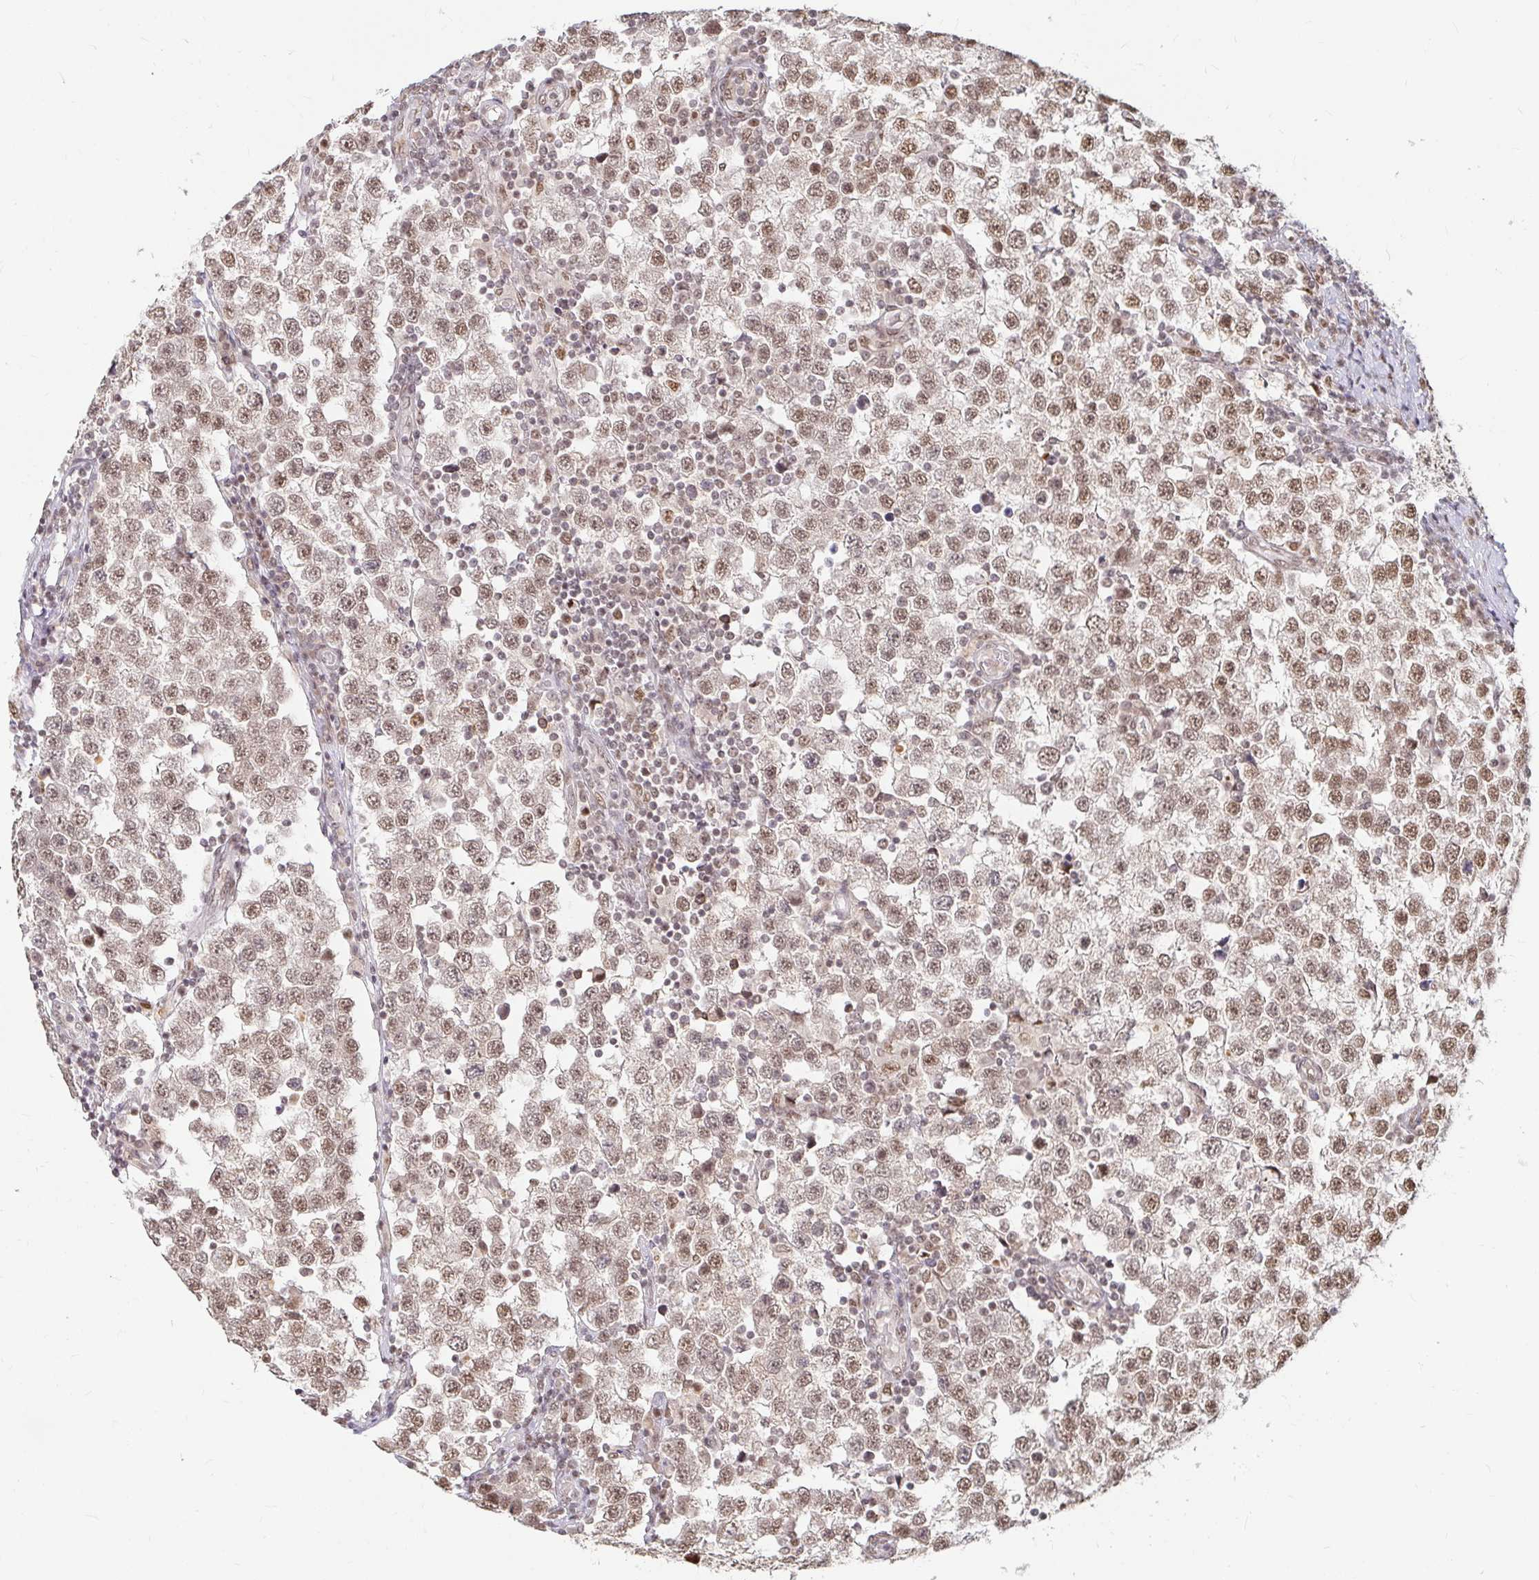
{"staining": {"intensity": "moderate", "quantity": ">75%", "location": "nuclear"}, "tissue": "testis cancer", "cell_type": "Tumor cells", "image_type": "cancer", "snomed": [{"axis": "morphology", "description": "Seminoma, NOS"}, {"axis": "topography", "description": "Testis"}], "caption": "Human testis cancer stained for a protein (brown) demonstrates moderate nuclear positive positivity in about >75% of tumor cells.", "gene": "HNRNPU", "patient": {"sex": "male", "age": 34}}